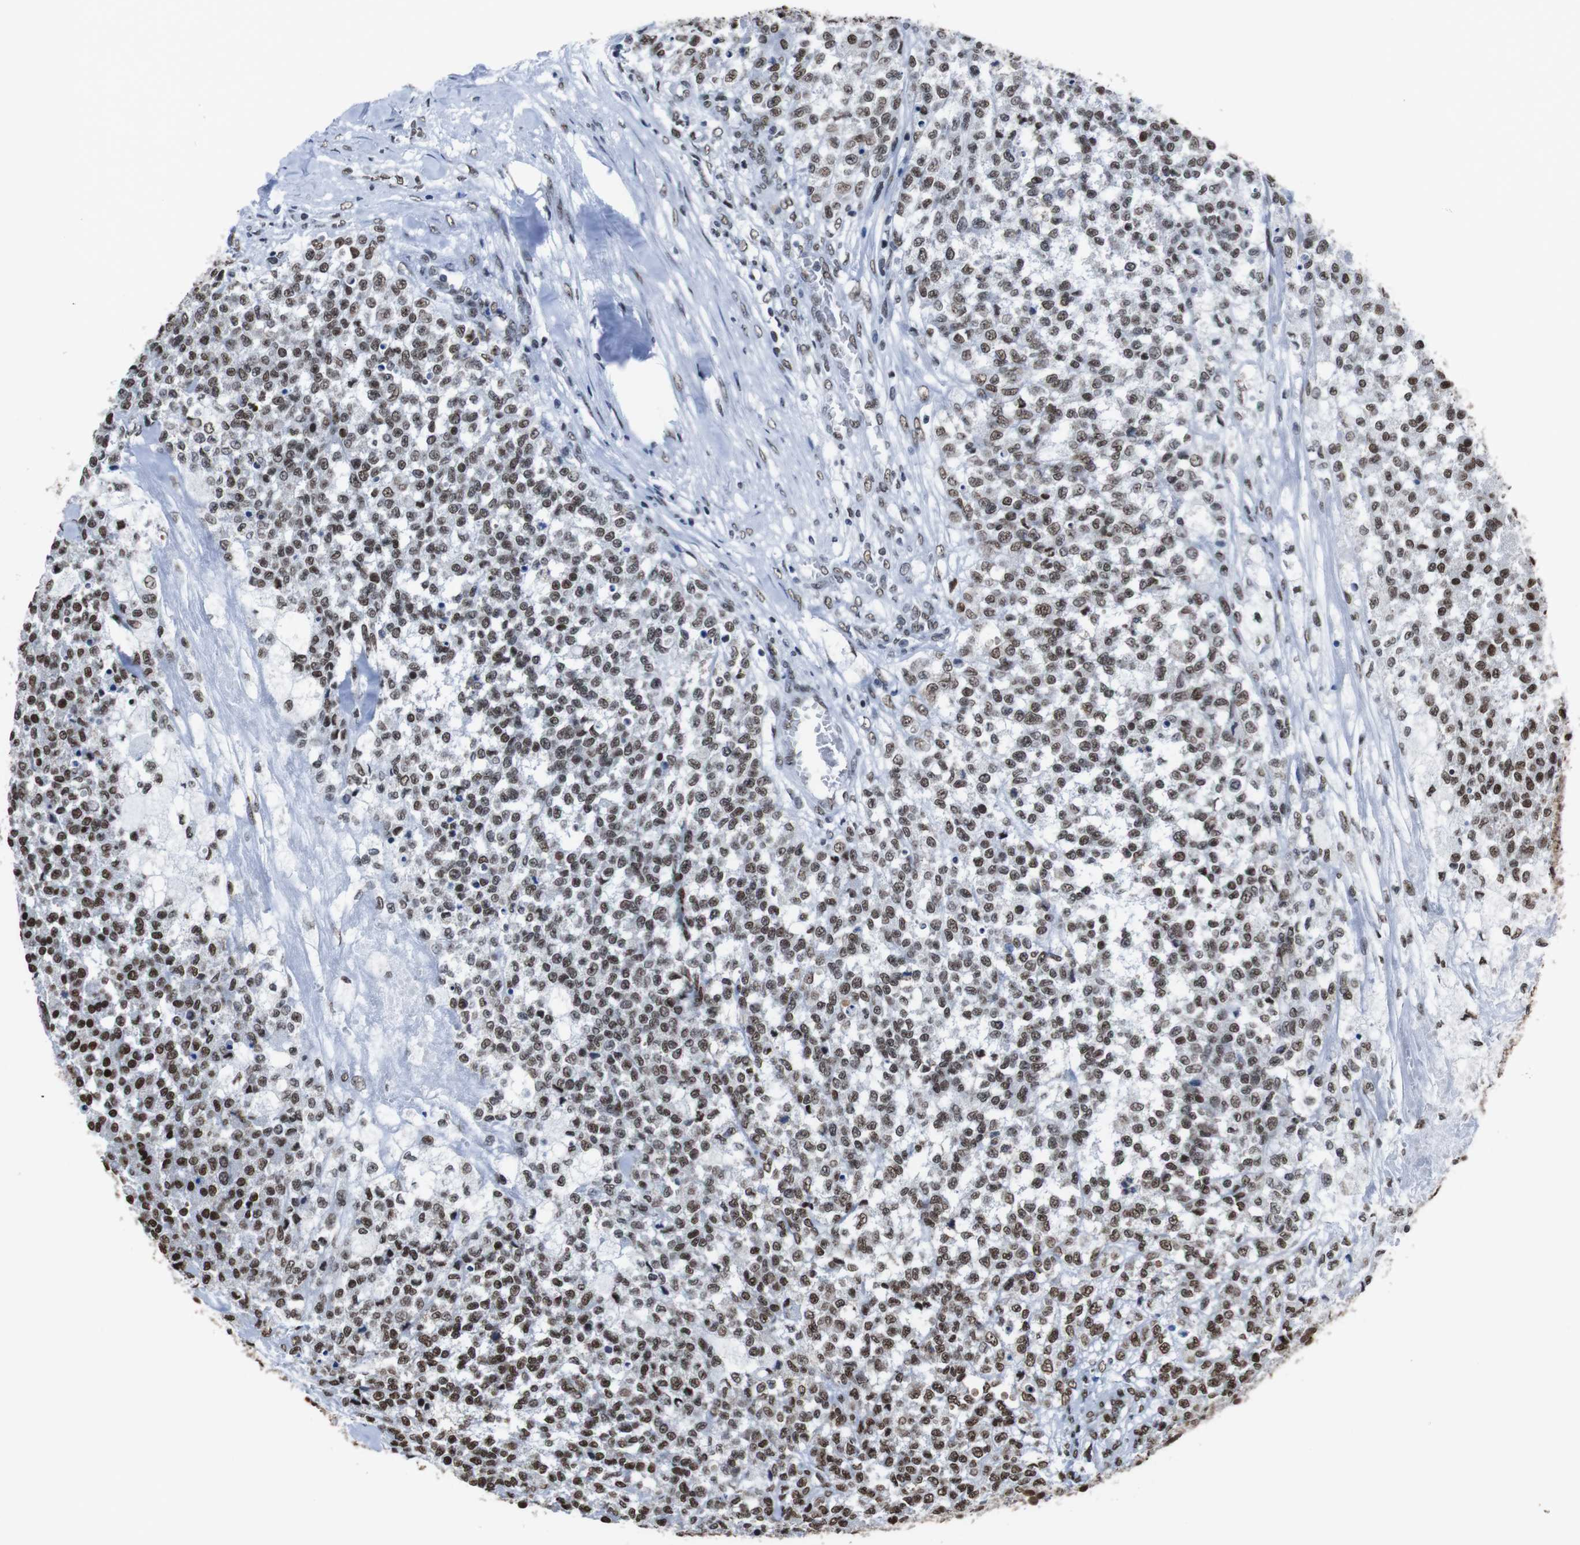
{"staining": {"intensity": "moderate", "quantity": ">75%", "location": "nuclear"}, "tissue": "testis cancer", "cell_type": "Tumor cells", "image_type": "cancer", "snomed": [{"axis": "morphology", "description": "Seminoma, NOS"}, {"axis": "topography", "description": "Testis"}], "caption": "Seminoma (testis) stained for a protein exhibits moderate nuclear positivity in tumor cells.", "gene": "ROMO1", "patient": {"sex": "male", "age": 59}}